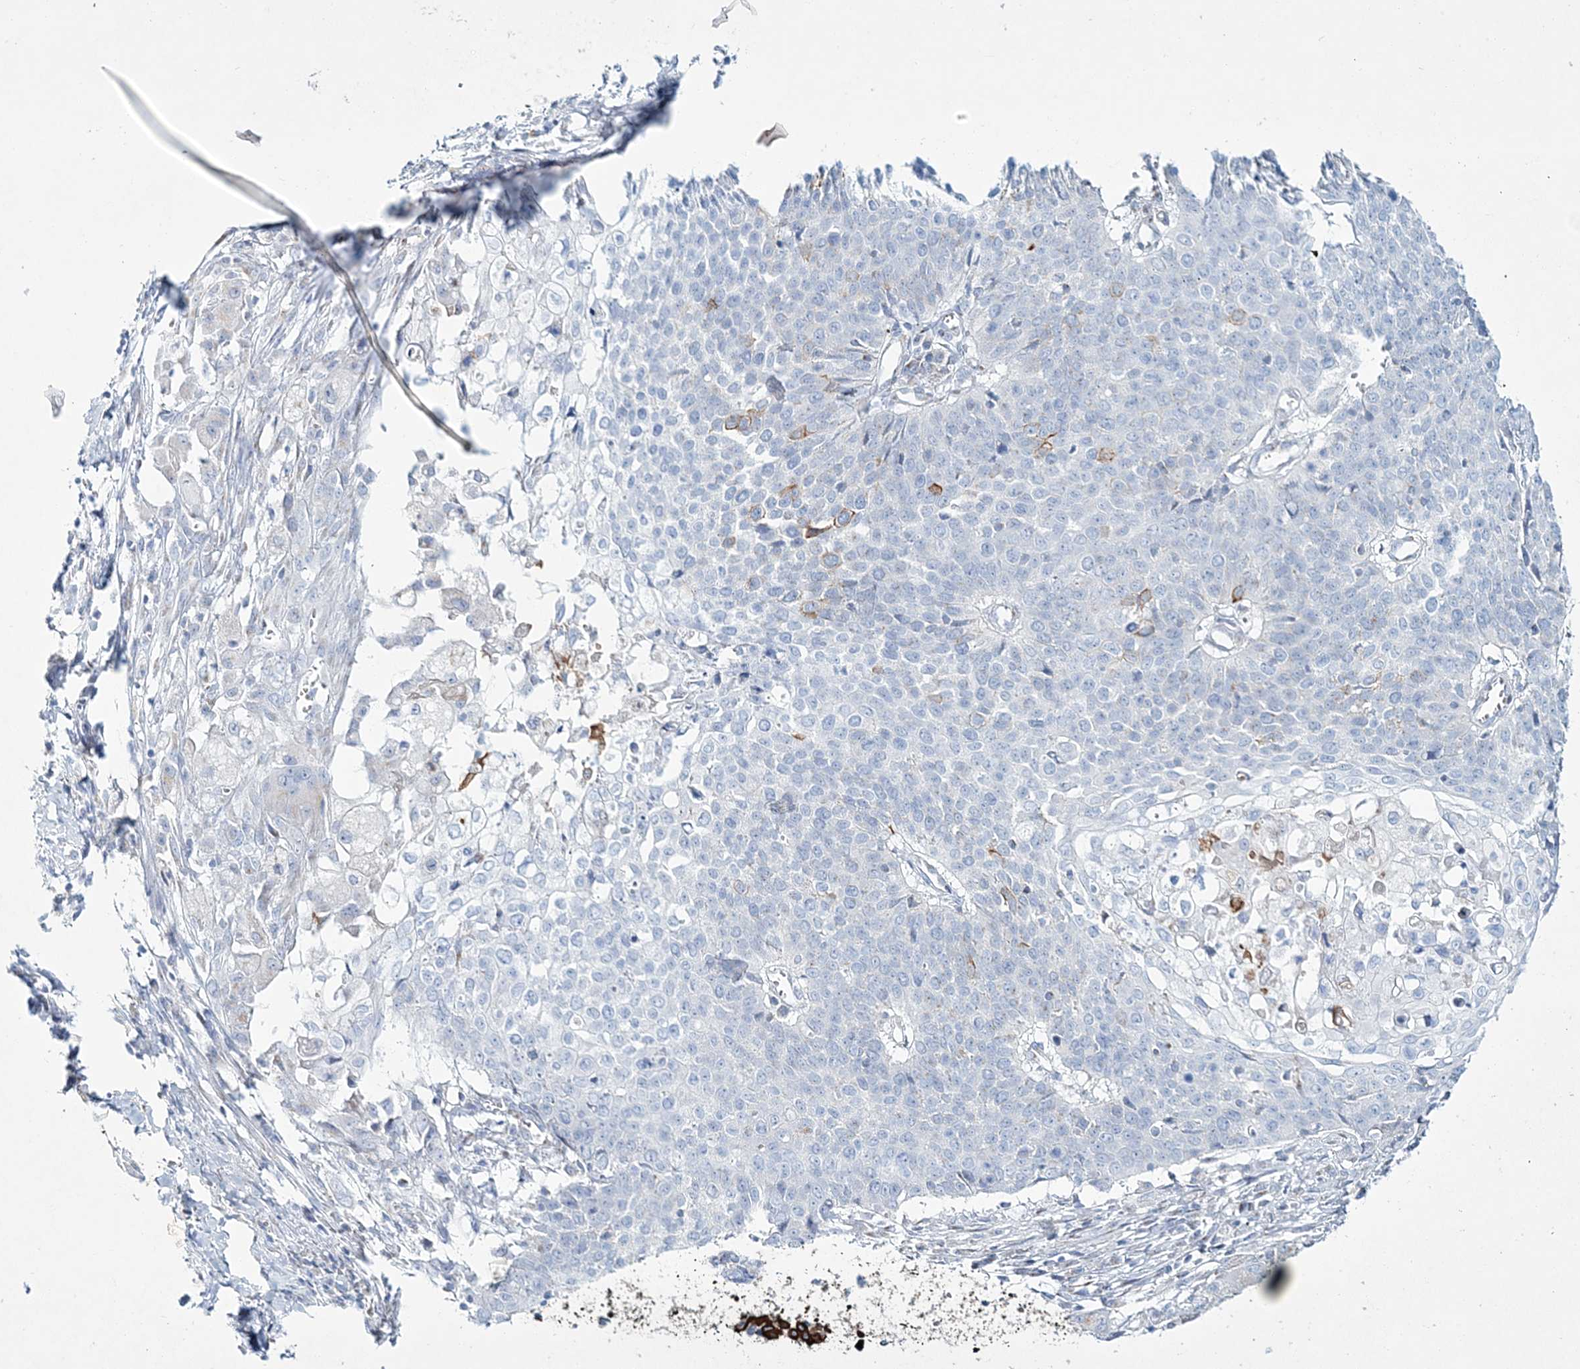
{"staining": {"intensity": "moderate", "quantity": "<25%", "location": "cytoplasmic/membranous"}, "tissue": "cervical cancer", "cell_type": "Tumor cells", "image_type": "cancer", "snomed": [{"axis": "morphology", "description": "Squamous cell carcinoma, NOS"}, {"axis": "topography", "description": "Cervix"}], "caption": "A brown stain shows moderate cytoplasmic/membranous positivity of a protein in human cervical squamous cell carcinoma tumor cells. (Stains: DAB (3,3'-diaminobenzidine) in brown, nuclei in blue, Microscopy: brightfield microscopy at high magnification).", "gene": "ADGRL1", "patient": {"sex": "female", "age": 39}}